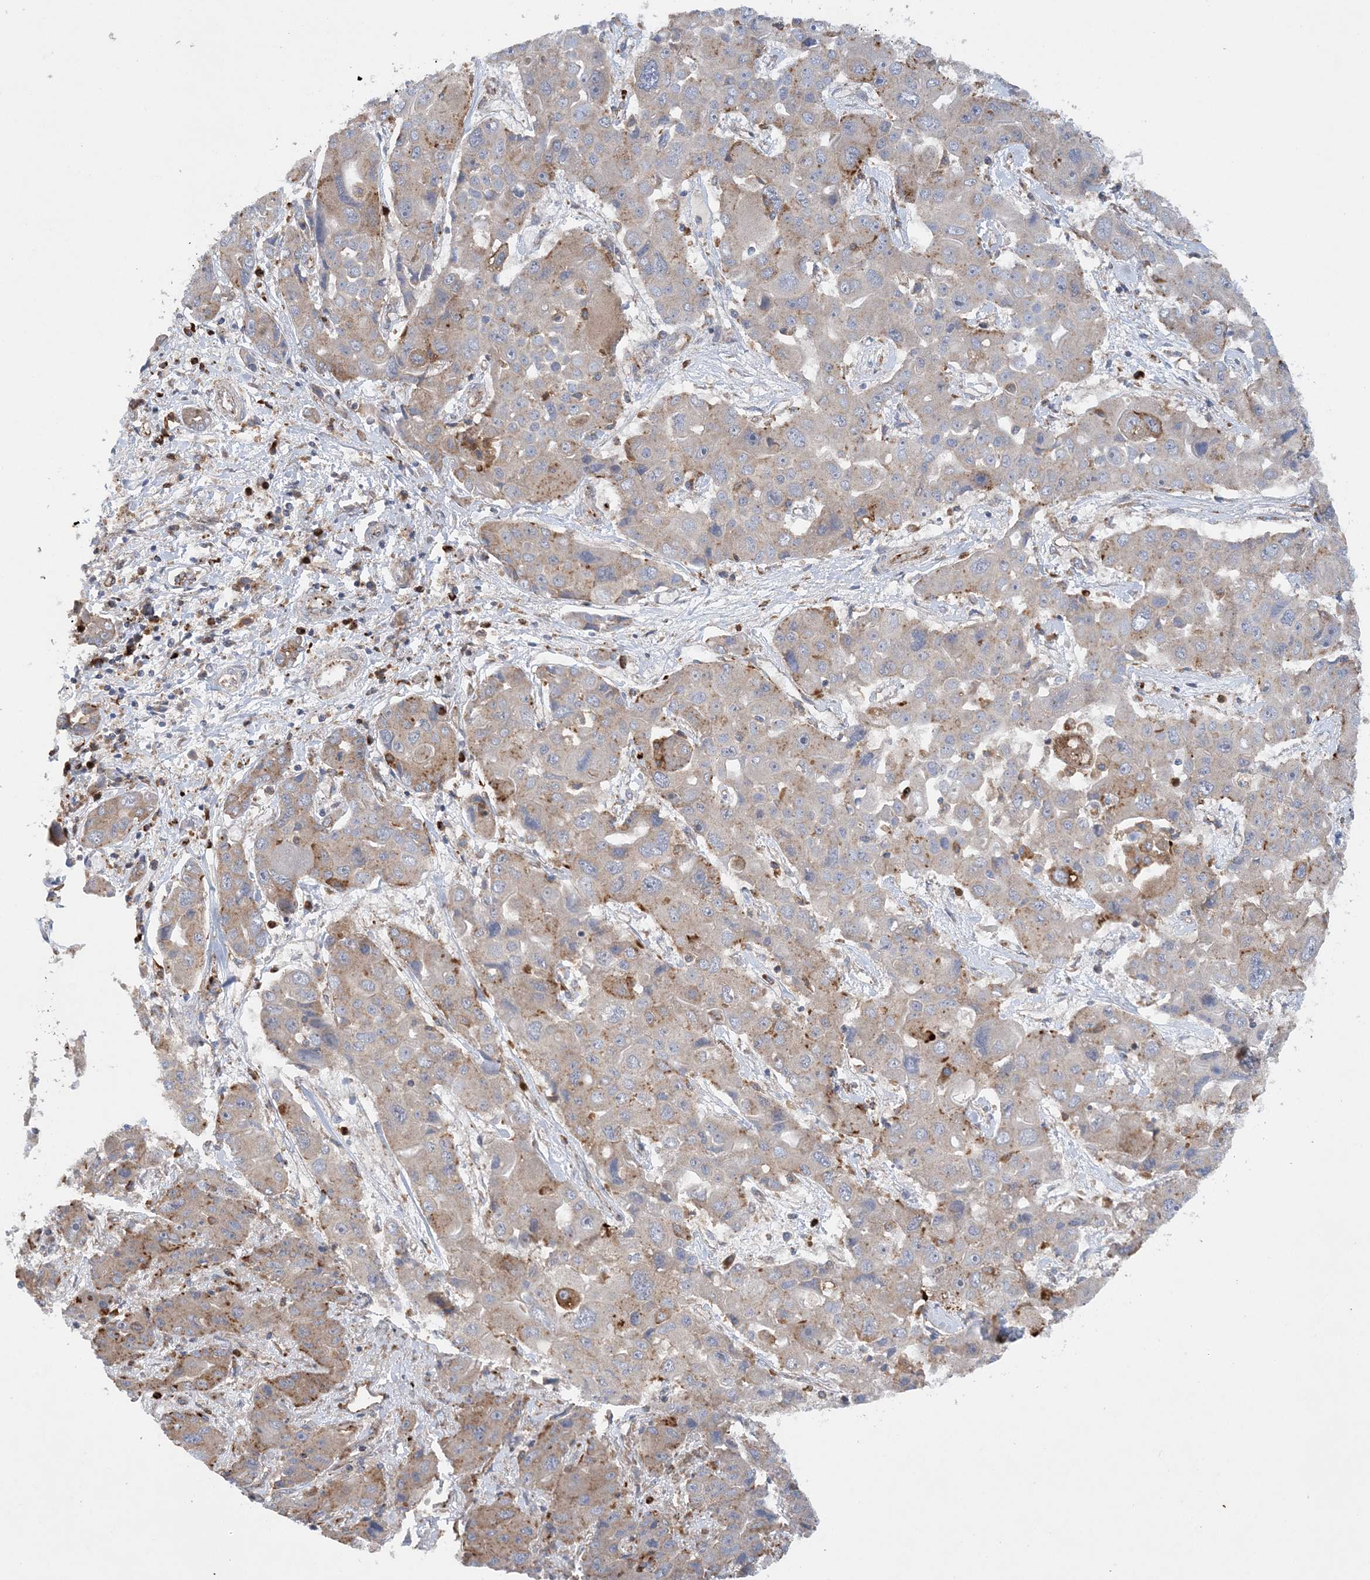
{"staining": {"intensity": "moderate", "quantity": "<25%", "location": "cytoplasmic/membranous"}, "tissue": "liver cancer", "cell_type": "Tumor cells", "image_type": "cancer", "snomed": [{"axis": "morphology", "description": "Cholangiocarcinoma"}, {"axis": "topography", "description": "Liver"}], "caption": "Liver cholangiocarcinoma stained with a brown dye reveals moderate cytoplasmic/membranous positive positivity in about <25% of tumor cells.", "gene": "PTTG1IP", "patient": {"sex": "male", "age": 67}}